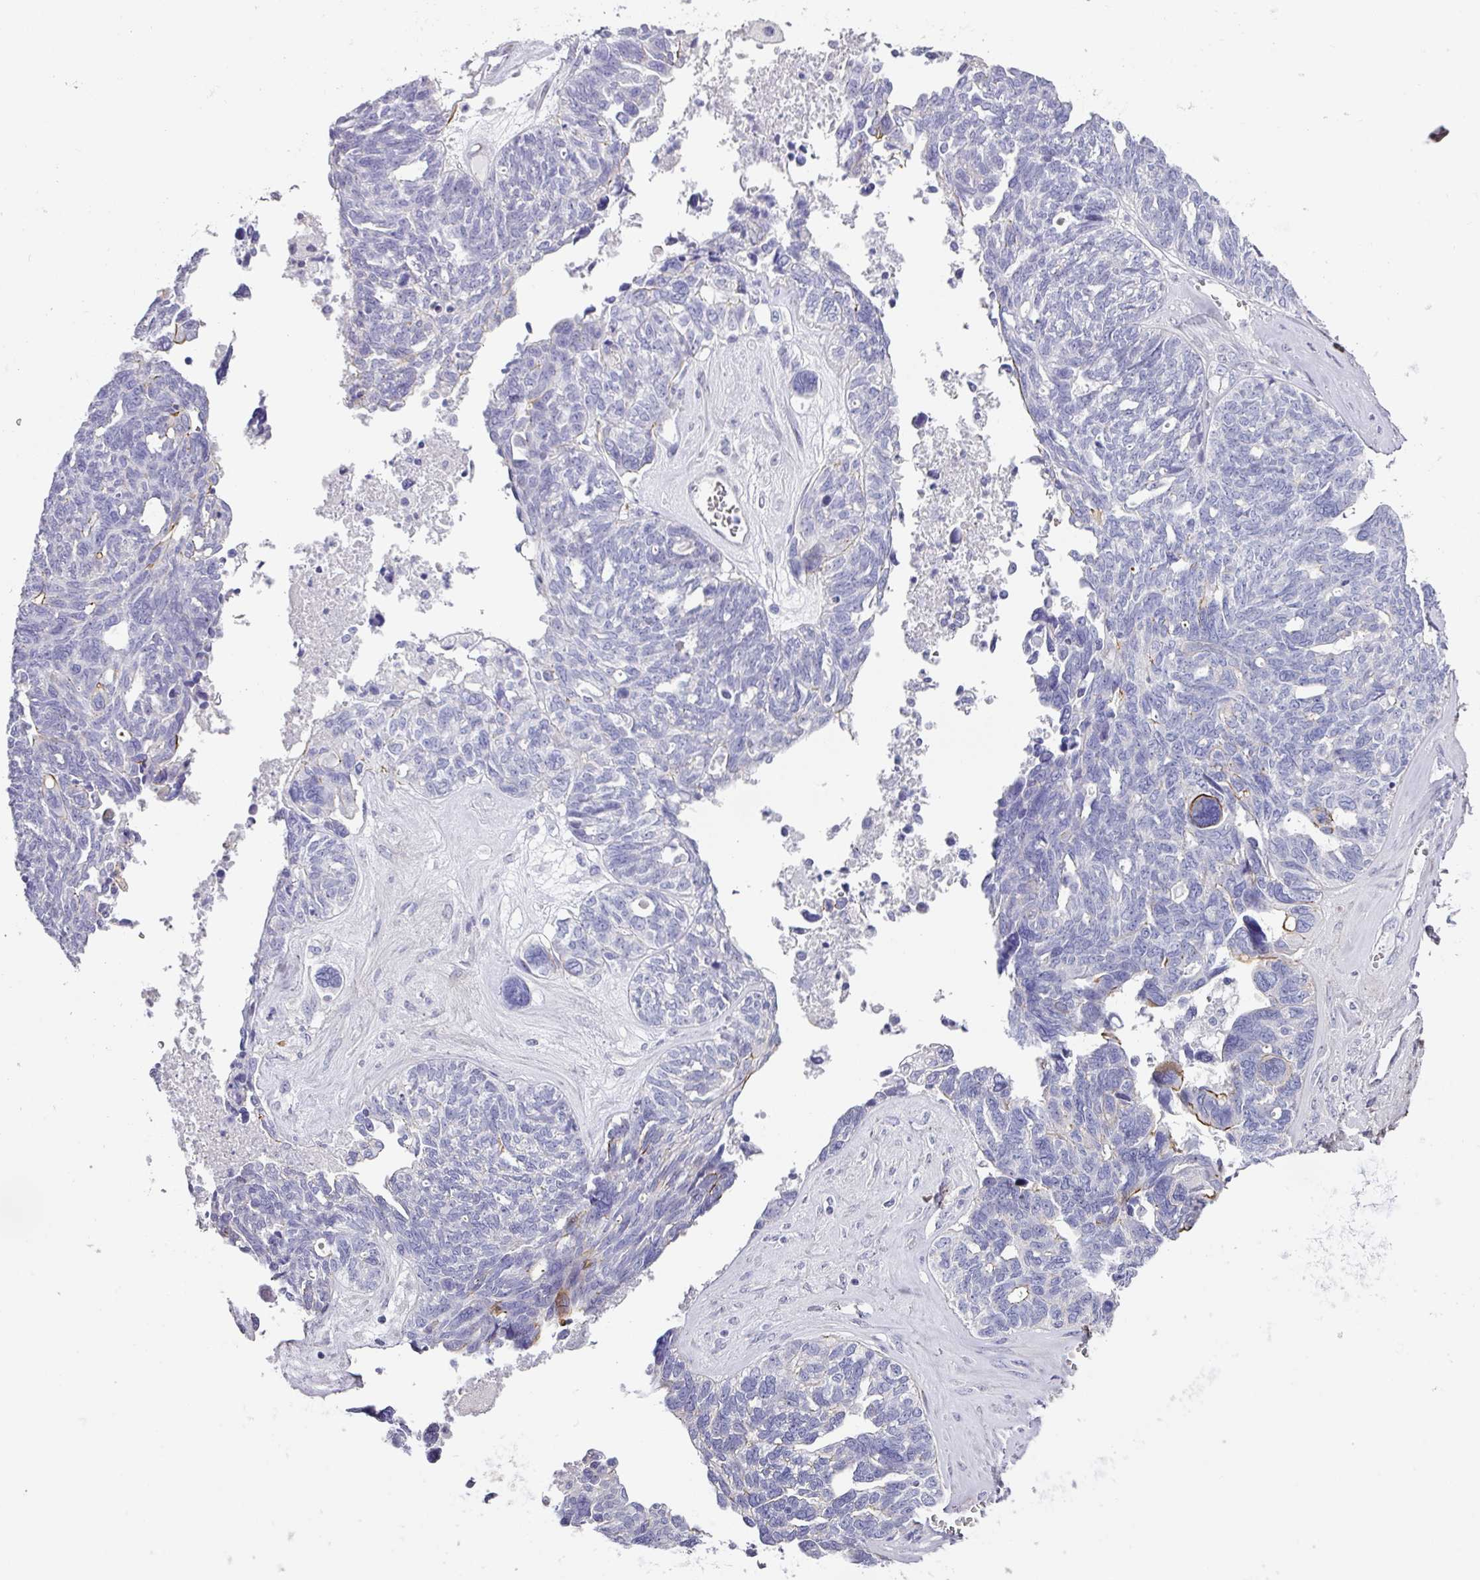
{"staining": {"intensity": "negative", "quantity": "none", "location": "none"}, "tissue": "ovarian cancer", "cell_type": "Tumor cells", "image_type": "cancer", "snomed": [{"axis": "morphology", "description": "Cystadenocarcinoma, serous, NOS"}, {"axis": "topography", "description": "Ovary"}], "caption": "Tumor cells are negative for brown protein staining in ovarian cancer. (Stains: DAB immunohistochemistry (IHC) with hematoxylin counter stain, Microscopy: brightfield microscopy at high magnification).", "gene": "ANKRD29", "patient": {"sex": "female", "age": 79}}